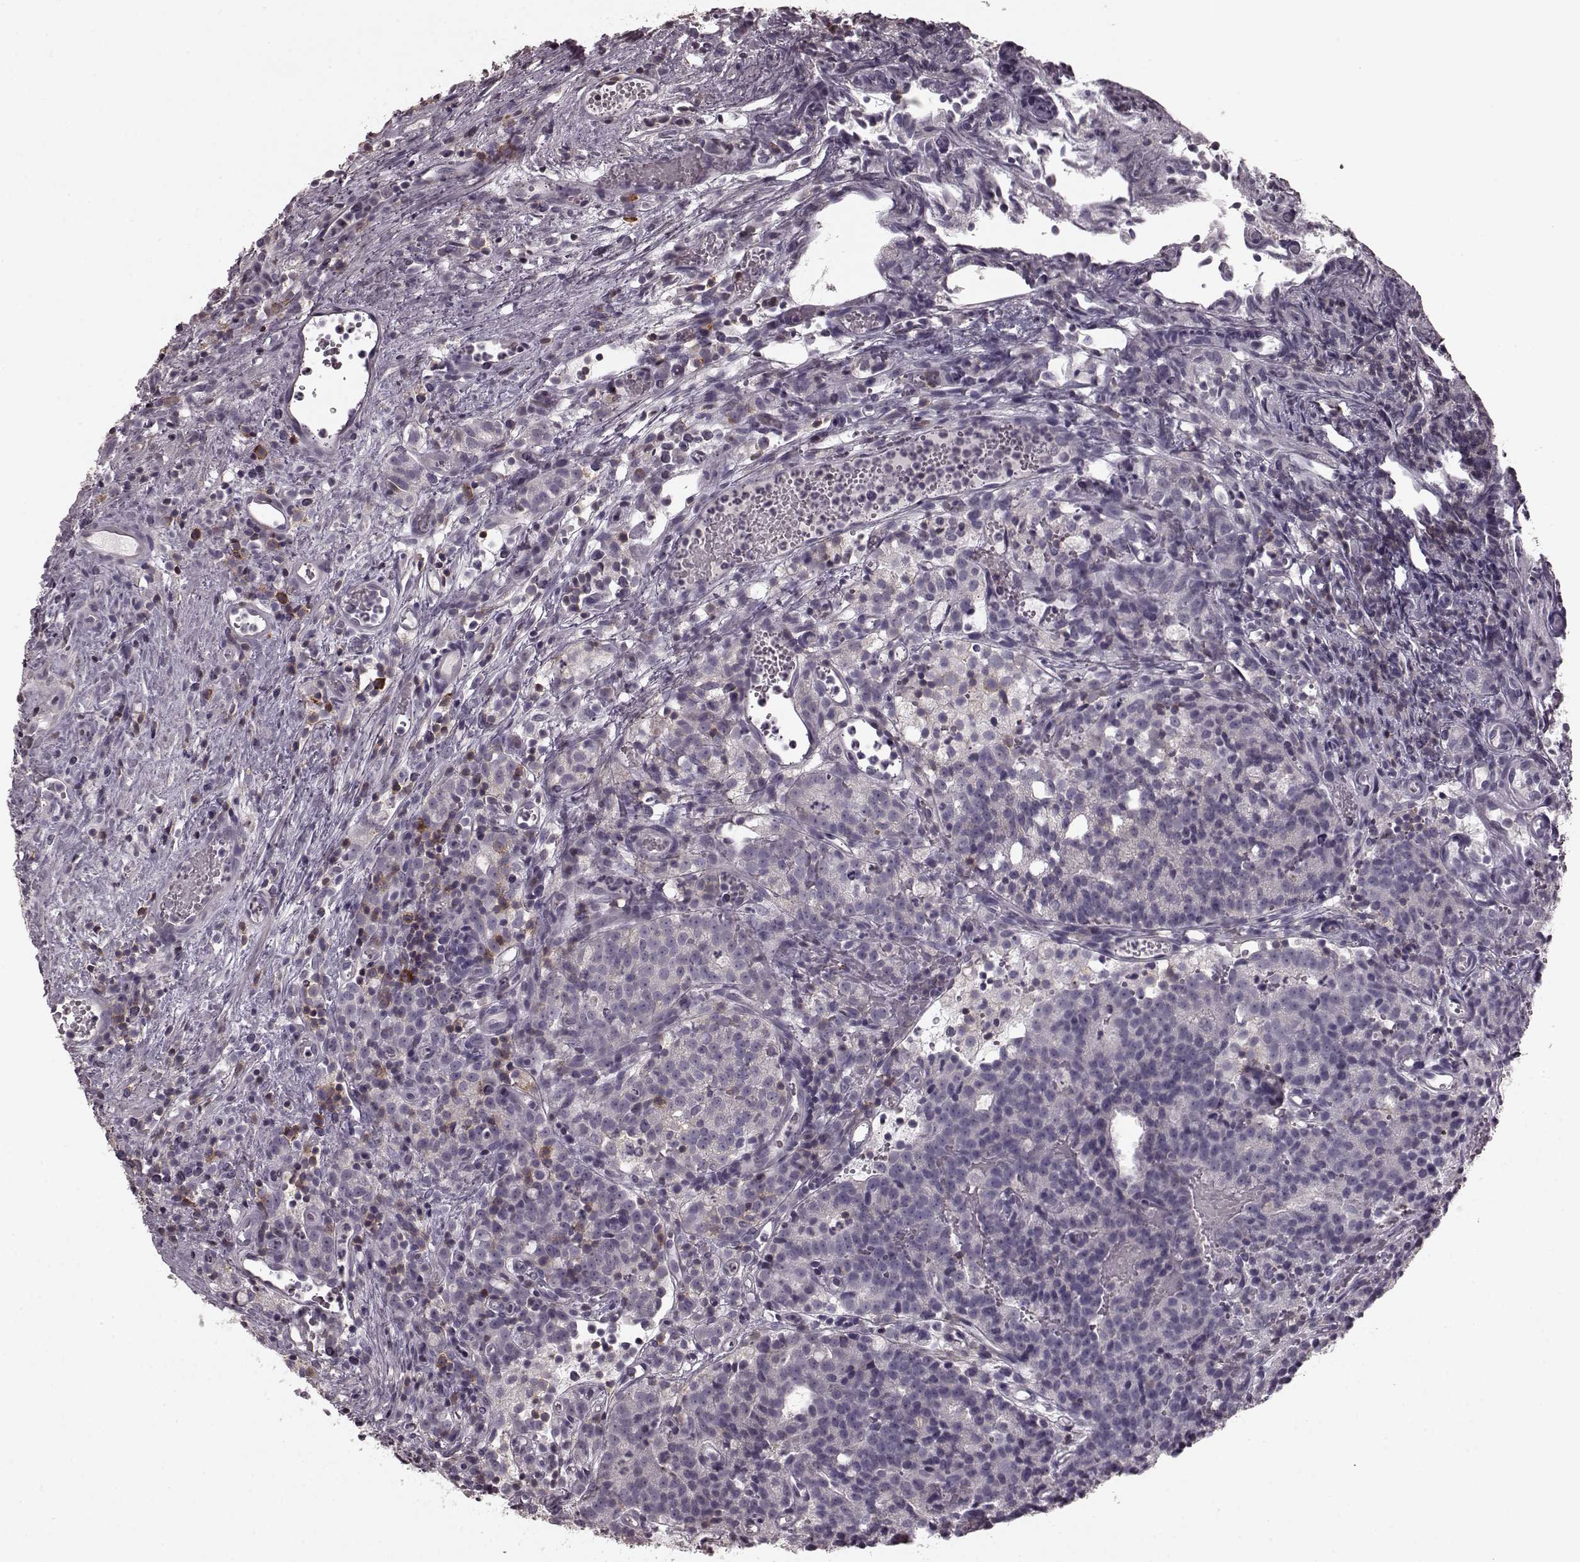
{"staining": {"intensity": "negative", "quantity": "none", "location": "none"}, "tissue": "prostate cancer", "cell_type": "Tumor cells", "image_type": "cancer", "snomed": [{"axis": "morphology", "description": "Adenocarcinoma, High grade"}, {"axis": "topography", "description": "Prostate"}], "caption": "An immunohistochemistry (IHC) photomicrograph of prostate high-grade adenocarcinoma is shown. There is no staining in tumor cells of prostate high-grade adenocarcinoma.", "gene": "CD28", "patient": {"sex": "male", "age": 53}}